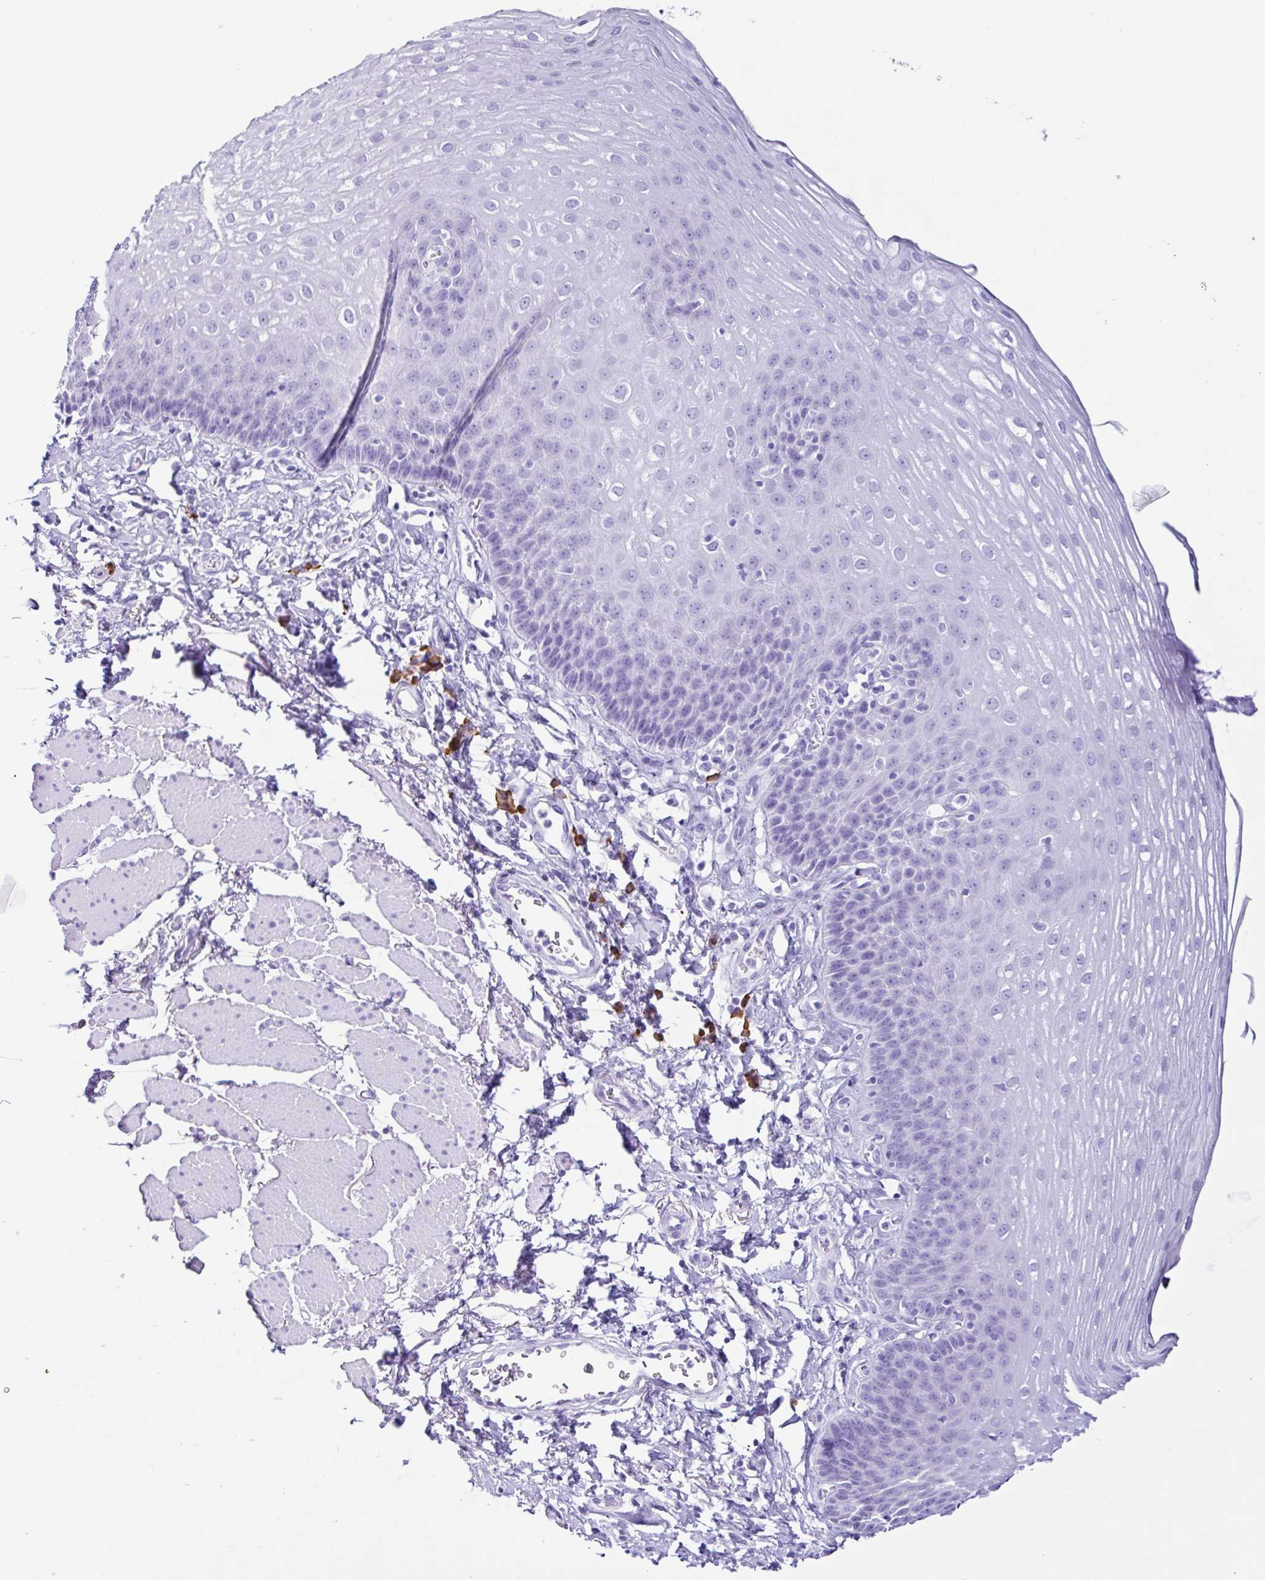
{"staining": {"intensity": "negative", "quantity": "none", "location": "none"}, "tissue": "esophagus", "cell_type": "Squamous epithelial cells", "image_type": "normal", "snomed": [{"axis": "morphology", "description": "Normal tissue, NOS"}, {"axis": "topography", "description": "Esophagus"}], "caption": "There is no significant staining in squamous epithelial cells of esophagus. (Brightfield microscopy of DAB (3,3'-diaminobenzidine) immunohistochemistry (IHC) at high magnification).", "gene": "PIGF", "patient": {"sex": "female", "age": 81}}